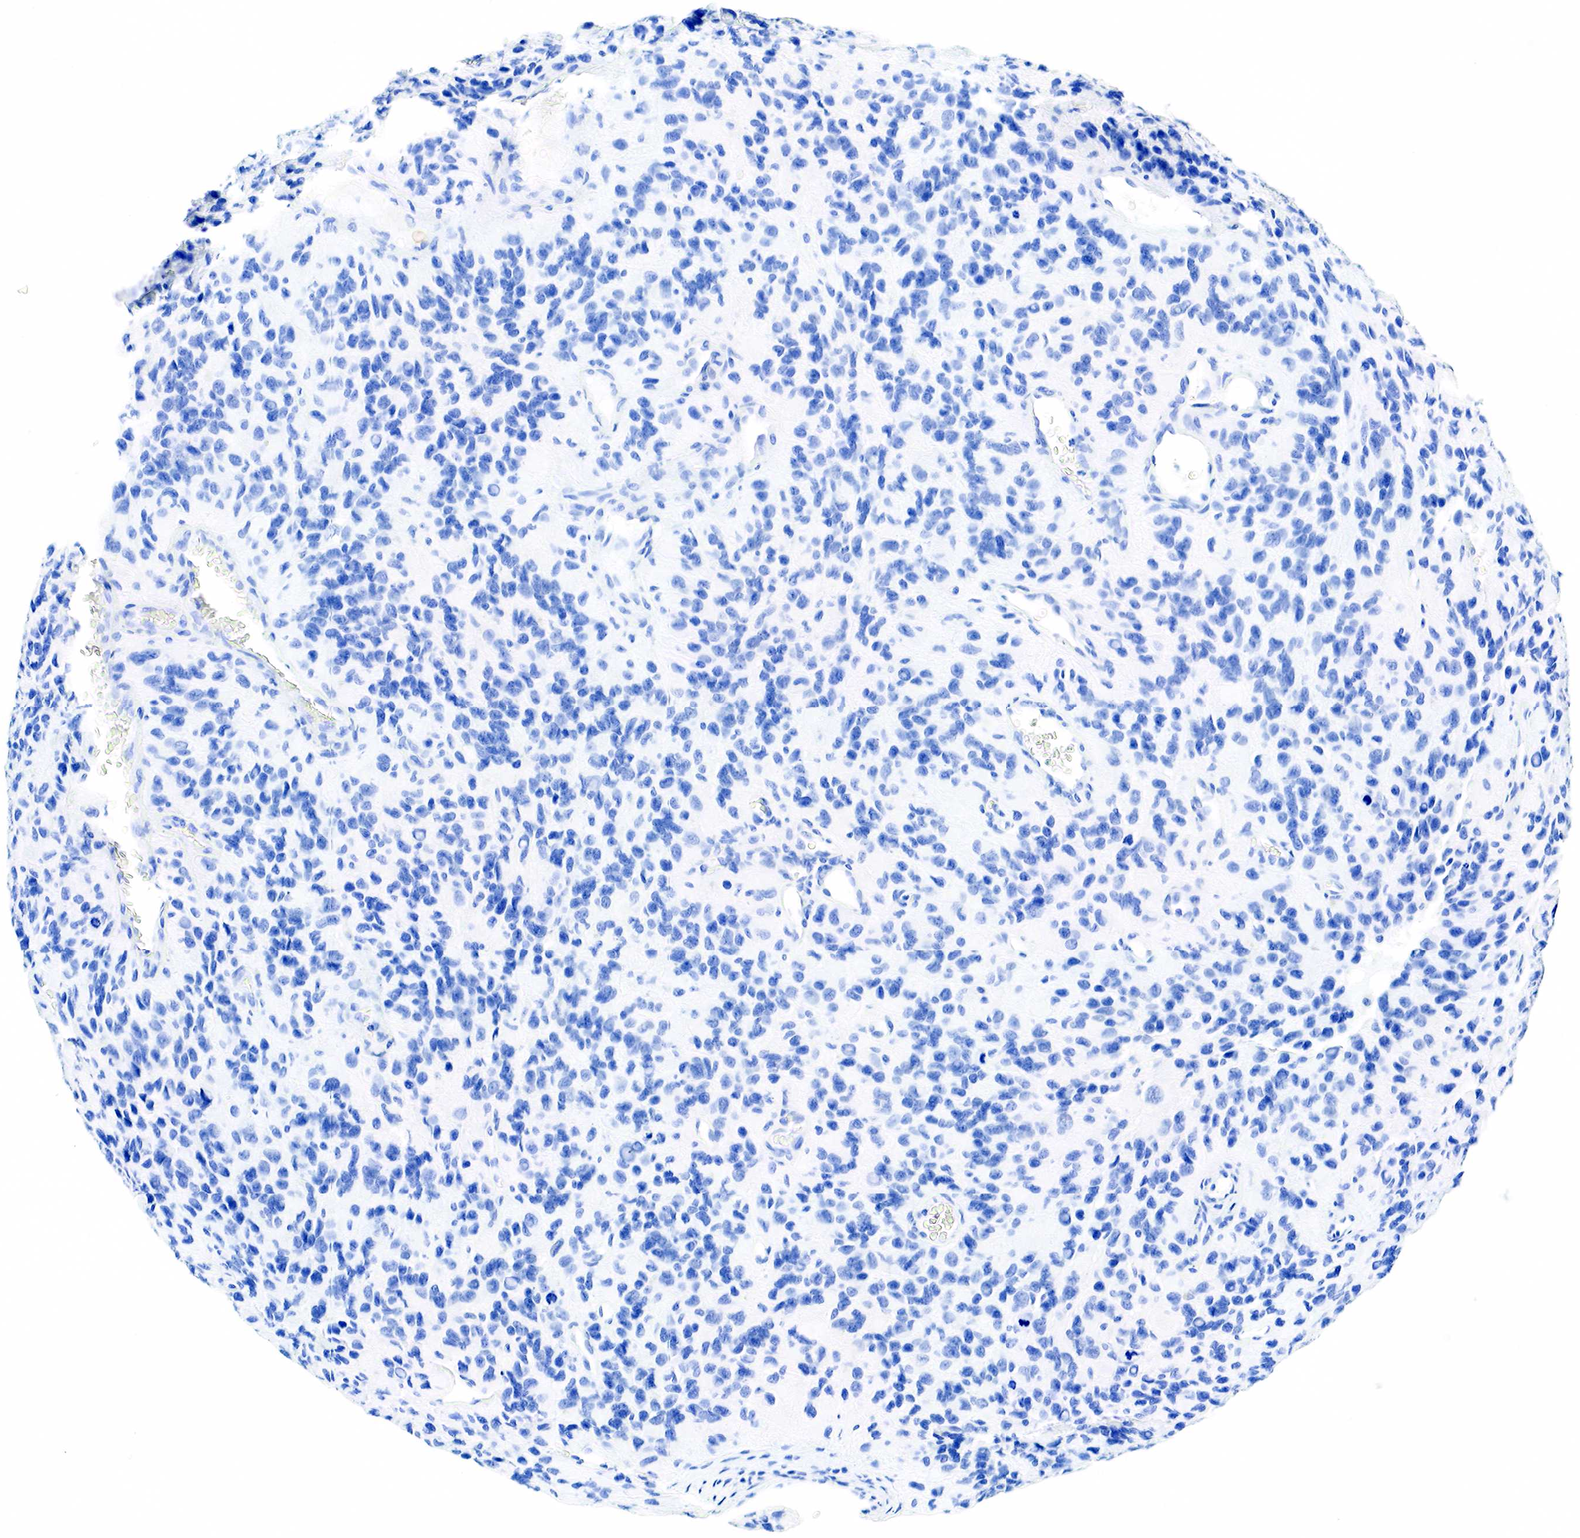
{"staining": {"intensity": "negative", "quantity": "none", "location": "none"}, "tissue": "glioma", "cell_type": "Tumor cells", "image_type": "cancer", "snomed": [{"axis": "morphology", "description": "Glioma, malignant, High grade"}, {"axis": "topography", "description": "Brain"}], "caption": "Tumor cells are negative for brown protein staining in malignant glioma (high-grade).", "gene": "KRT7", "patient": {"sex": "male", "age": 77}}